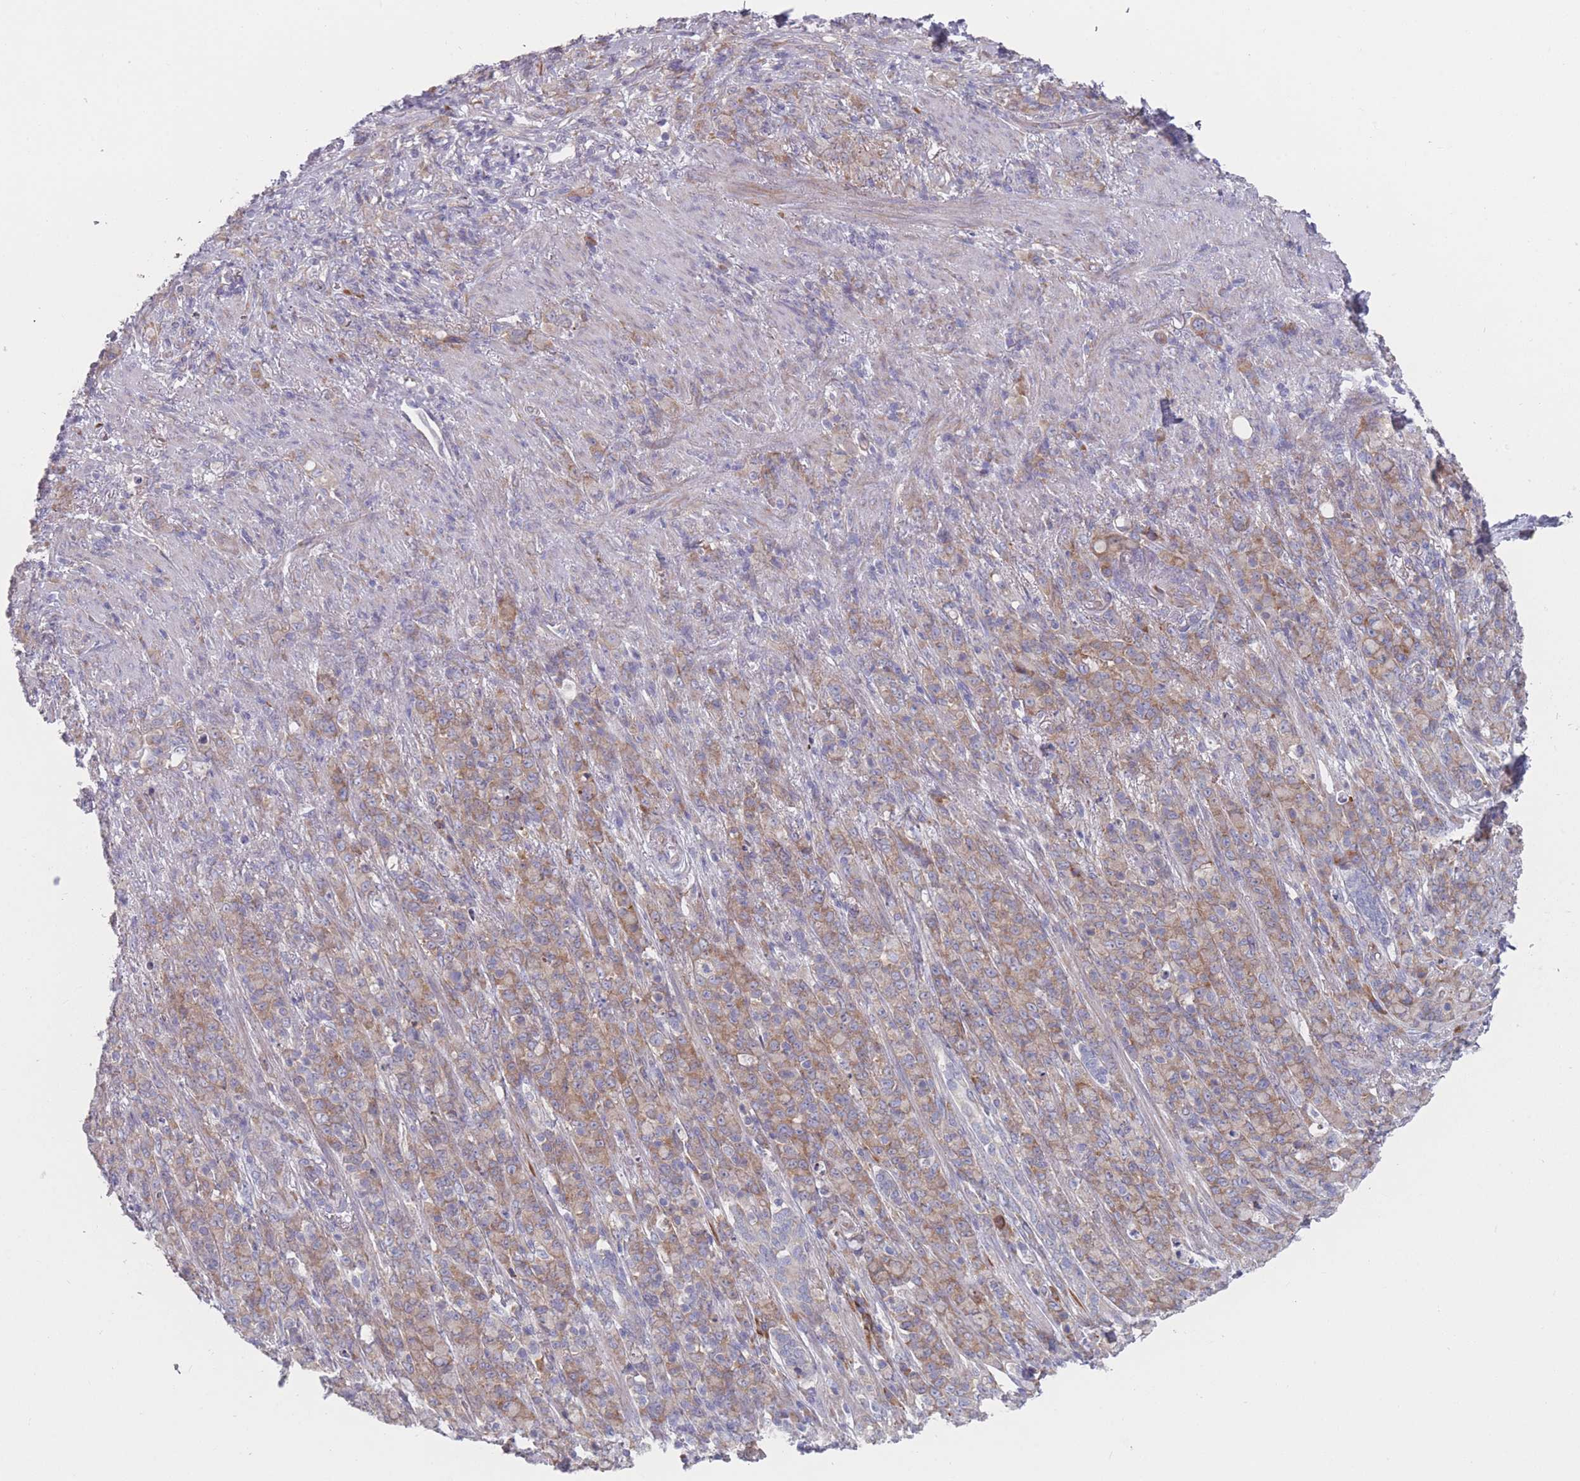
{"staining": {"intensity": "moderate", "quantity": ">75%", "location": "cytoplasmic/membranous"}, "tissue": "stomach cancer", "cell_type": "Tumor cells", "image_type": "cancer", "snomed": [{"axis": "morphology", "description": "Adenocarcinoma, NOS"}, {"axis": "topography", "description": "Stomach"}], "caption": "High-power microscopy captured an immunohistochemistry photomicrograph of adenocarcinoma (stomach), revealing moderate cytoplasmic/membranous positivity in approximately >75% of tumor cells.", "gene": "CACNG5", "patient": {"sex": "female", "age": 79}}